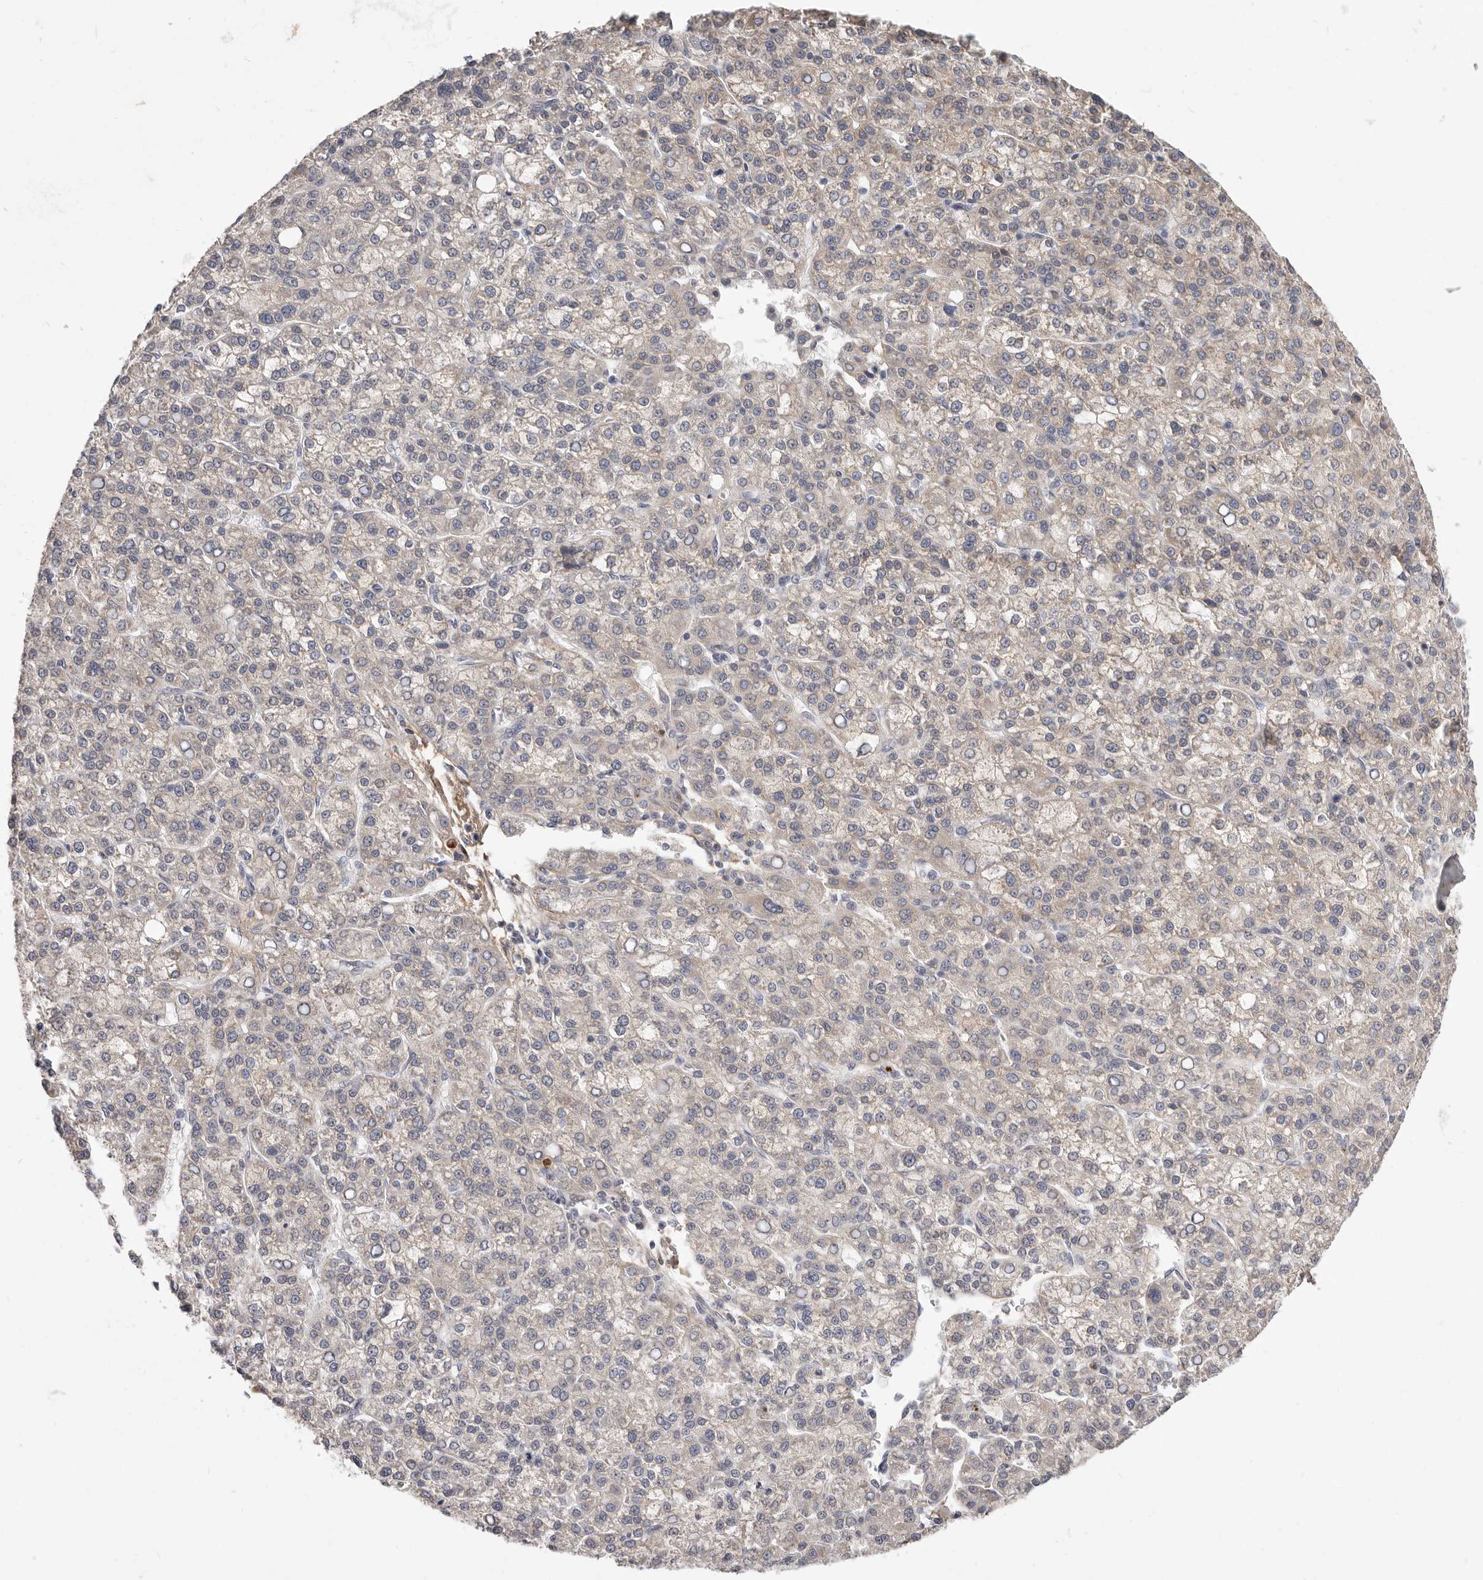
{"staining": {"intensity": "negative", "quantity": "none", "location": "none"}, "tissue": "liver cancer", "cell_type": "Tumor cells", "image_type": "cancer", "snomed": [{"axis": "morphology", "description": "Carcinoma, Hepatocellular, NOS"}, {"axis": "topography", "description": "Liver"}], "caption": "A high-resolution histopathology image shows immunohistochemistry (IHC) staining of liver cancer, which reveals no significant expression in tumor cells.", "gene": "MRPS10", "patient": {"sex": "female", "age": 58}}